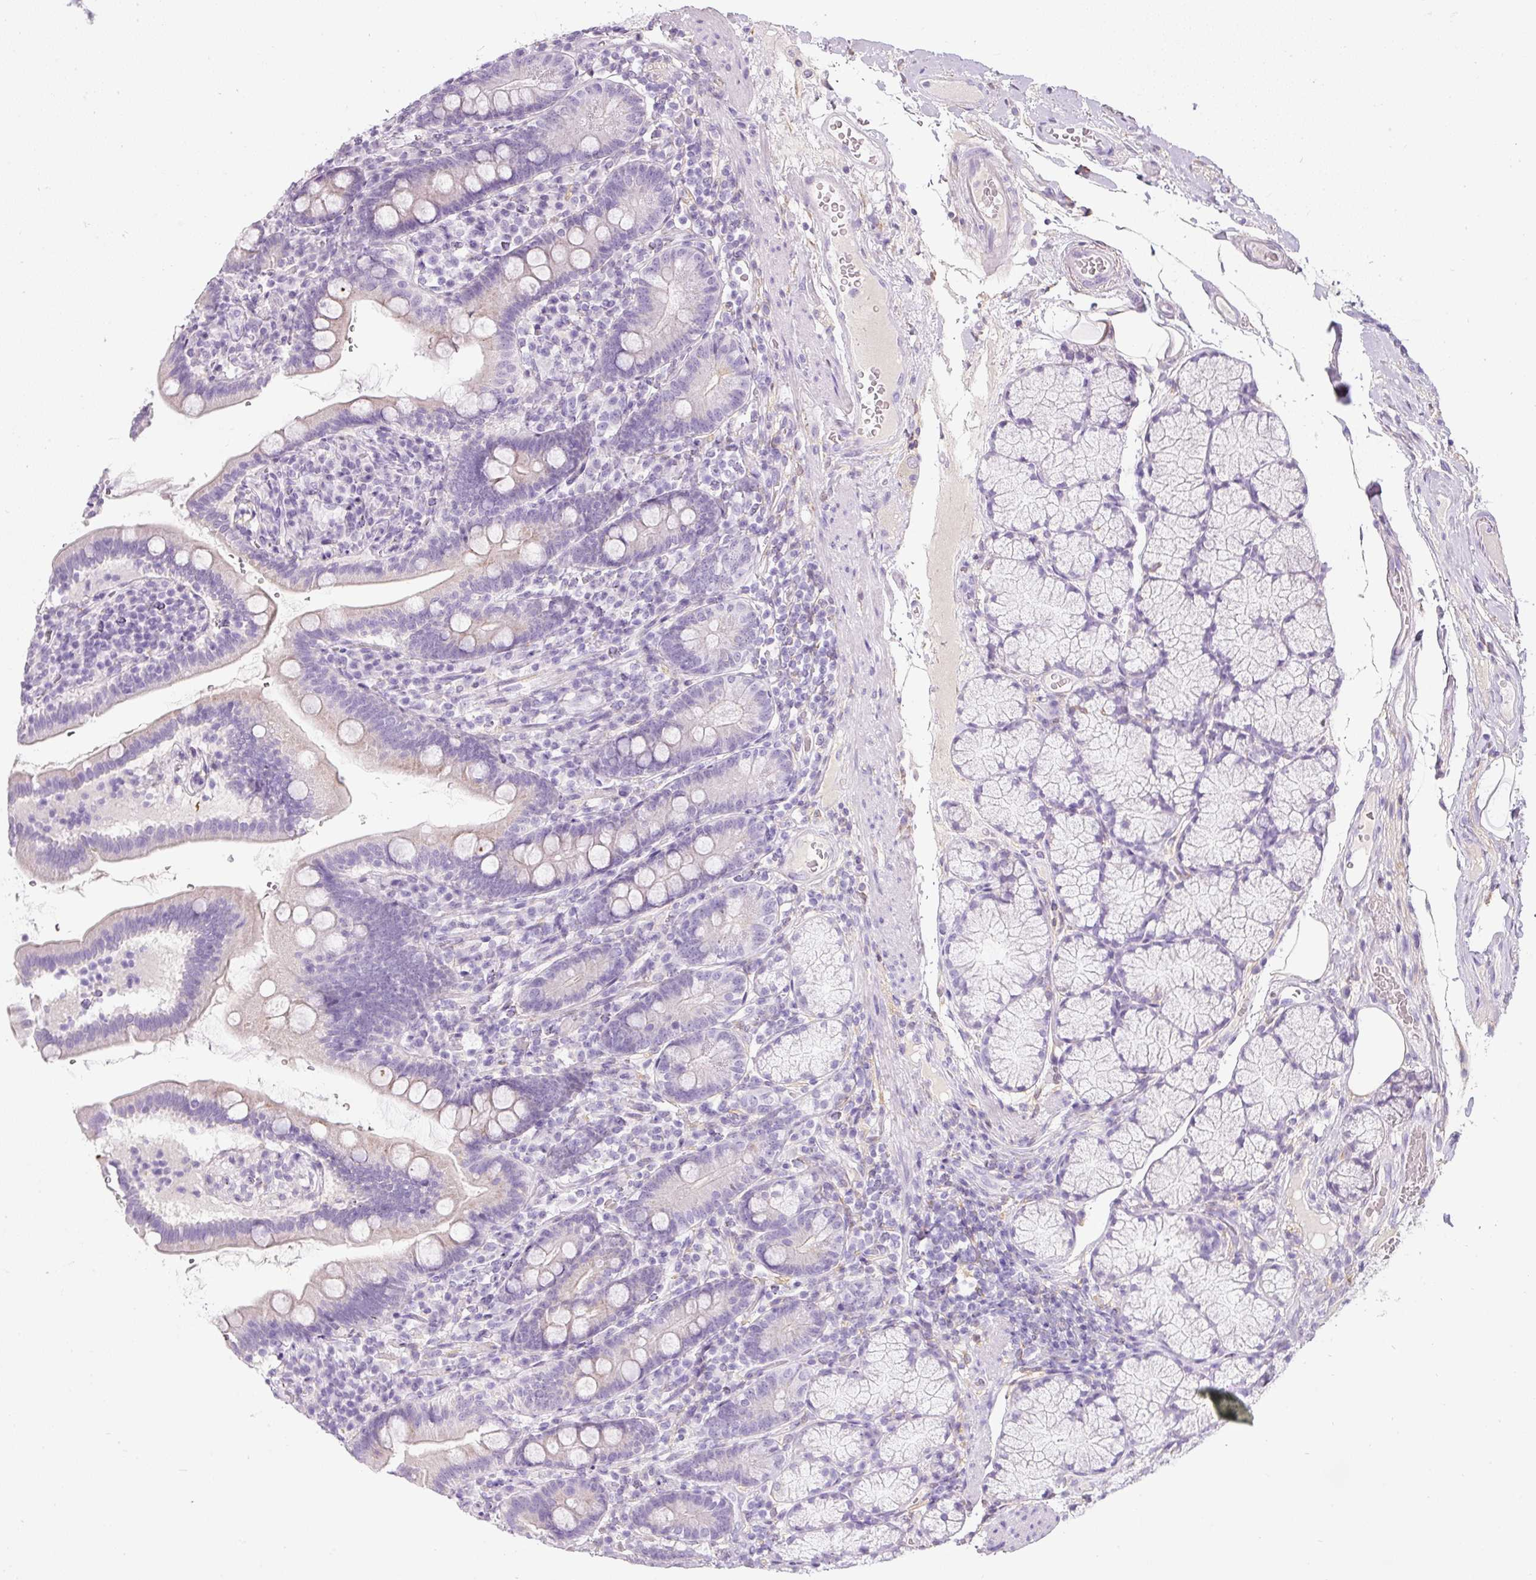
{"staining": {"intensity": "weak", "quantity": "<25%", "location": "cytoplasmic/membranous"}, "tissue": "duodenum", "cell_type": "Glandular cells", "image_type": "normal", "snomed": [{"axis": "morphology", "description": "Normal tissue, NOS"}, {"axis": "topography", "description": "Duodenum"}], "caption": "Immunohistochemistry (IHC) of normal human duodenum shows no staining in glandular cells. The staining is performed using DAB (3,3'-diaminobenzidine) brown chromogen with nuclei counter-stained in using hematoxylin.", "gene": "DNM1", "patient": {"sex": "female", "age": 67}}